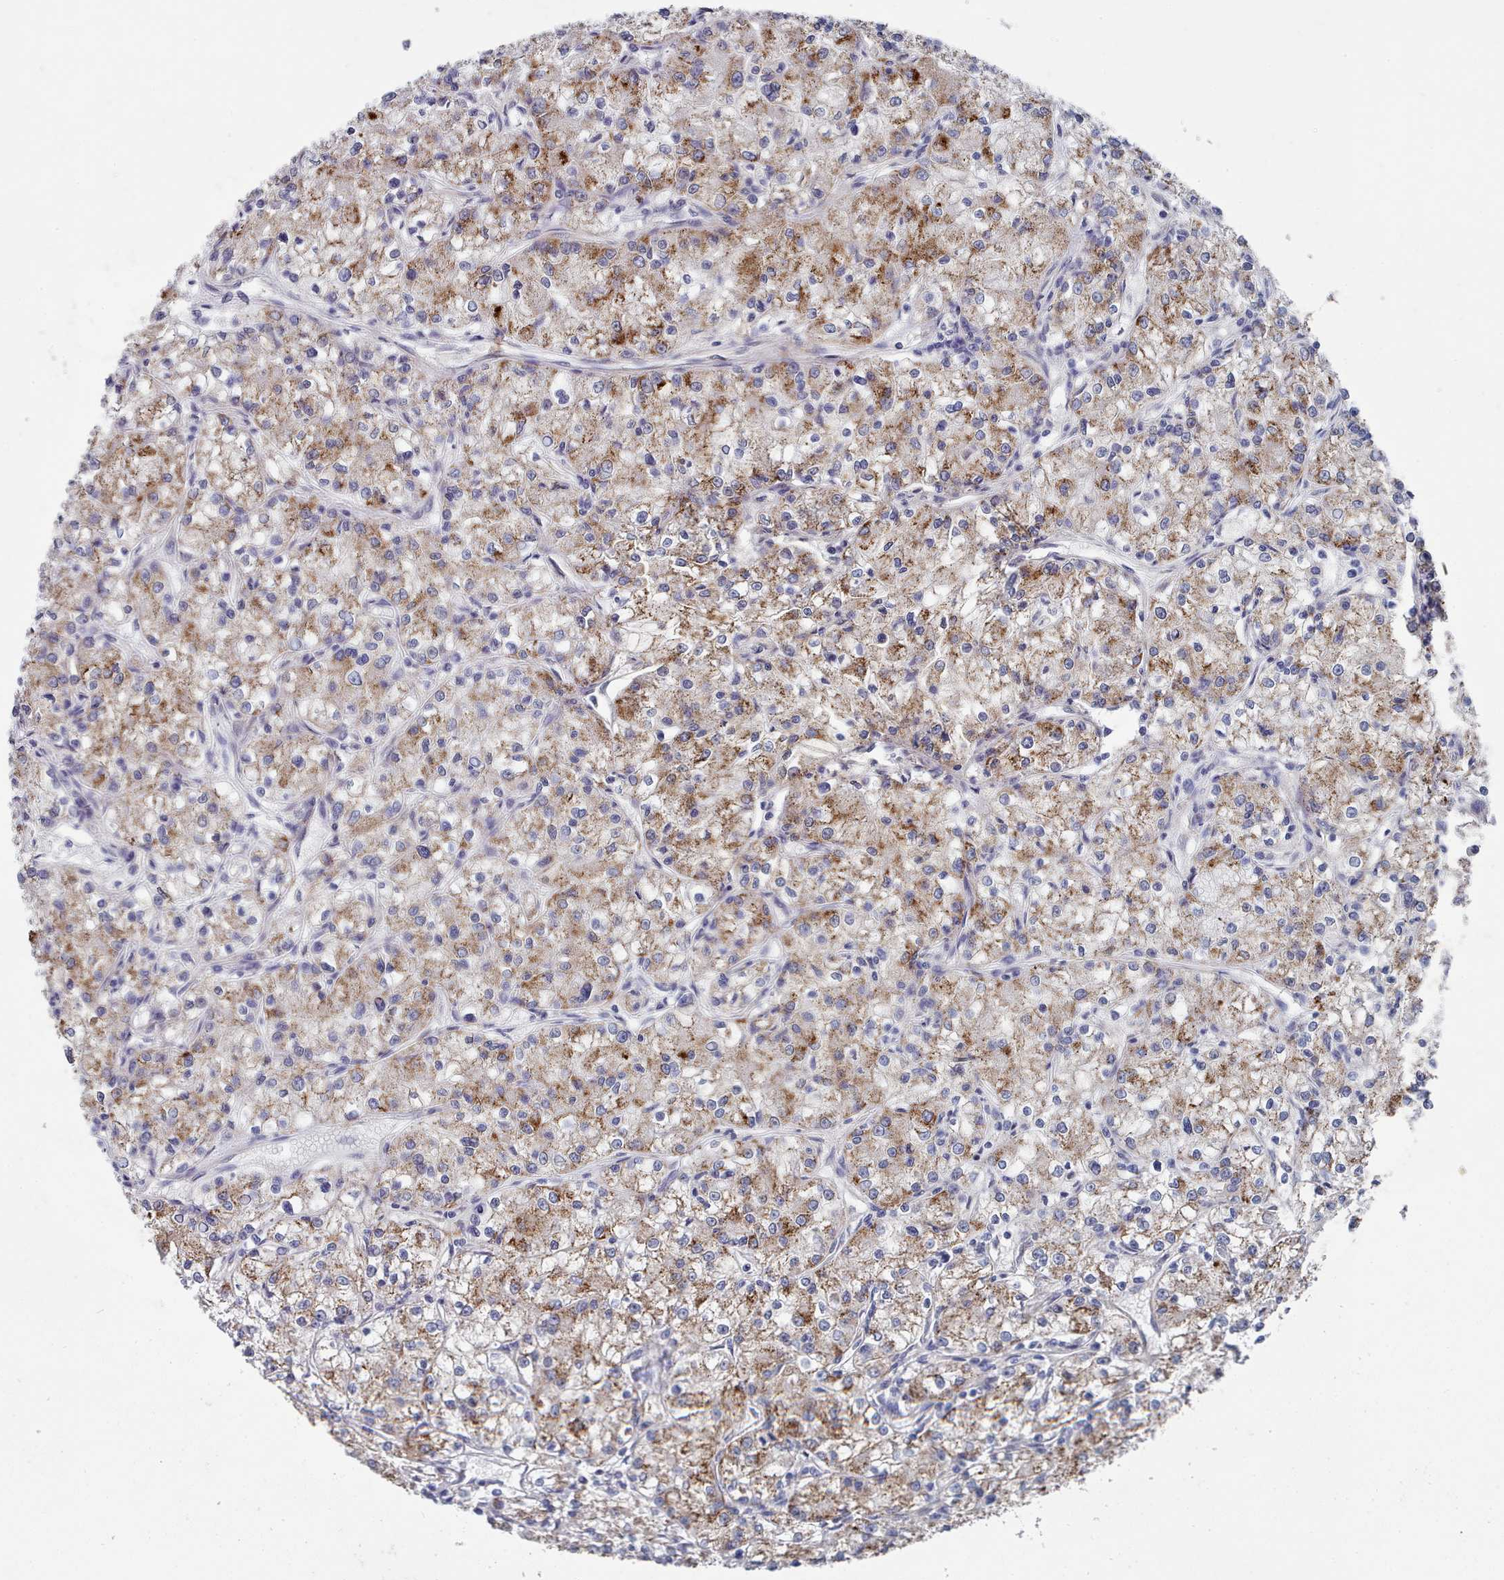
{"staining": {"intensity": "moderate", "quantity": "25%-75%", "location": "cytoplasmic/membranous"}, "tissue": "renal cancer", "cell_type": "Tumor cells", "image_type": "cancer", "snomed": [{"axis": "morphology", "description": "Adenocarcinoma, NOS"}, {"axis": "topography", "description": "Kidney"}], "caption": "Tumor cells exhibit medium levels of moderate cytoplasmic/membranous staining in about 25%-75% of cells in renal cancer (adenocarcinoma). The protein of interest is shown in brown color, while the nuclei are stained blue.", "gene": "ACAD11", "patient": {"sex": "female", "age": 59}}